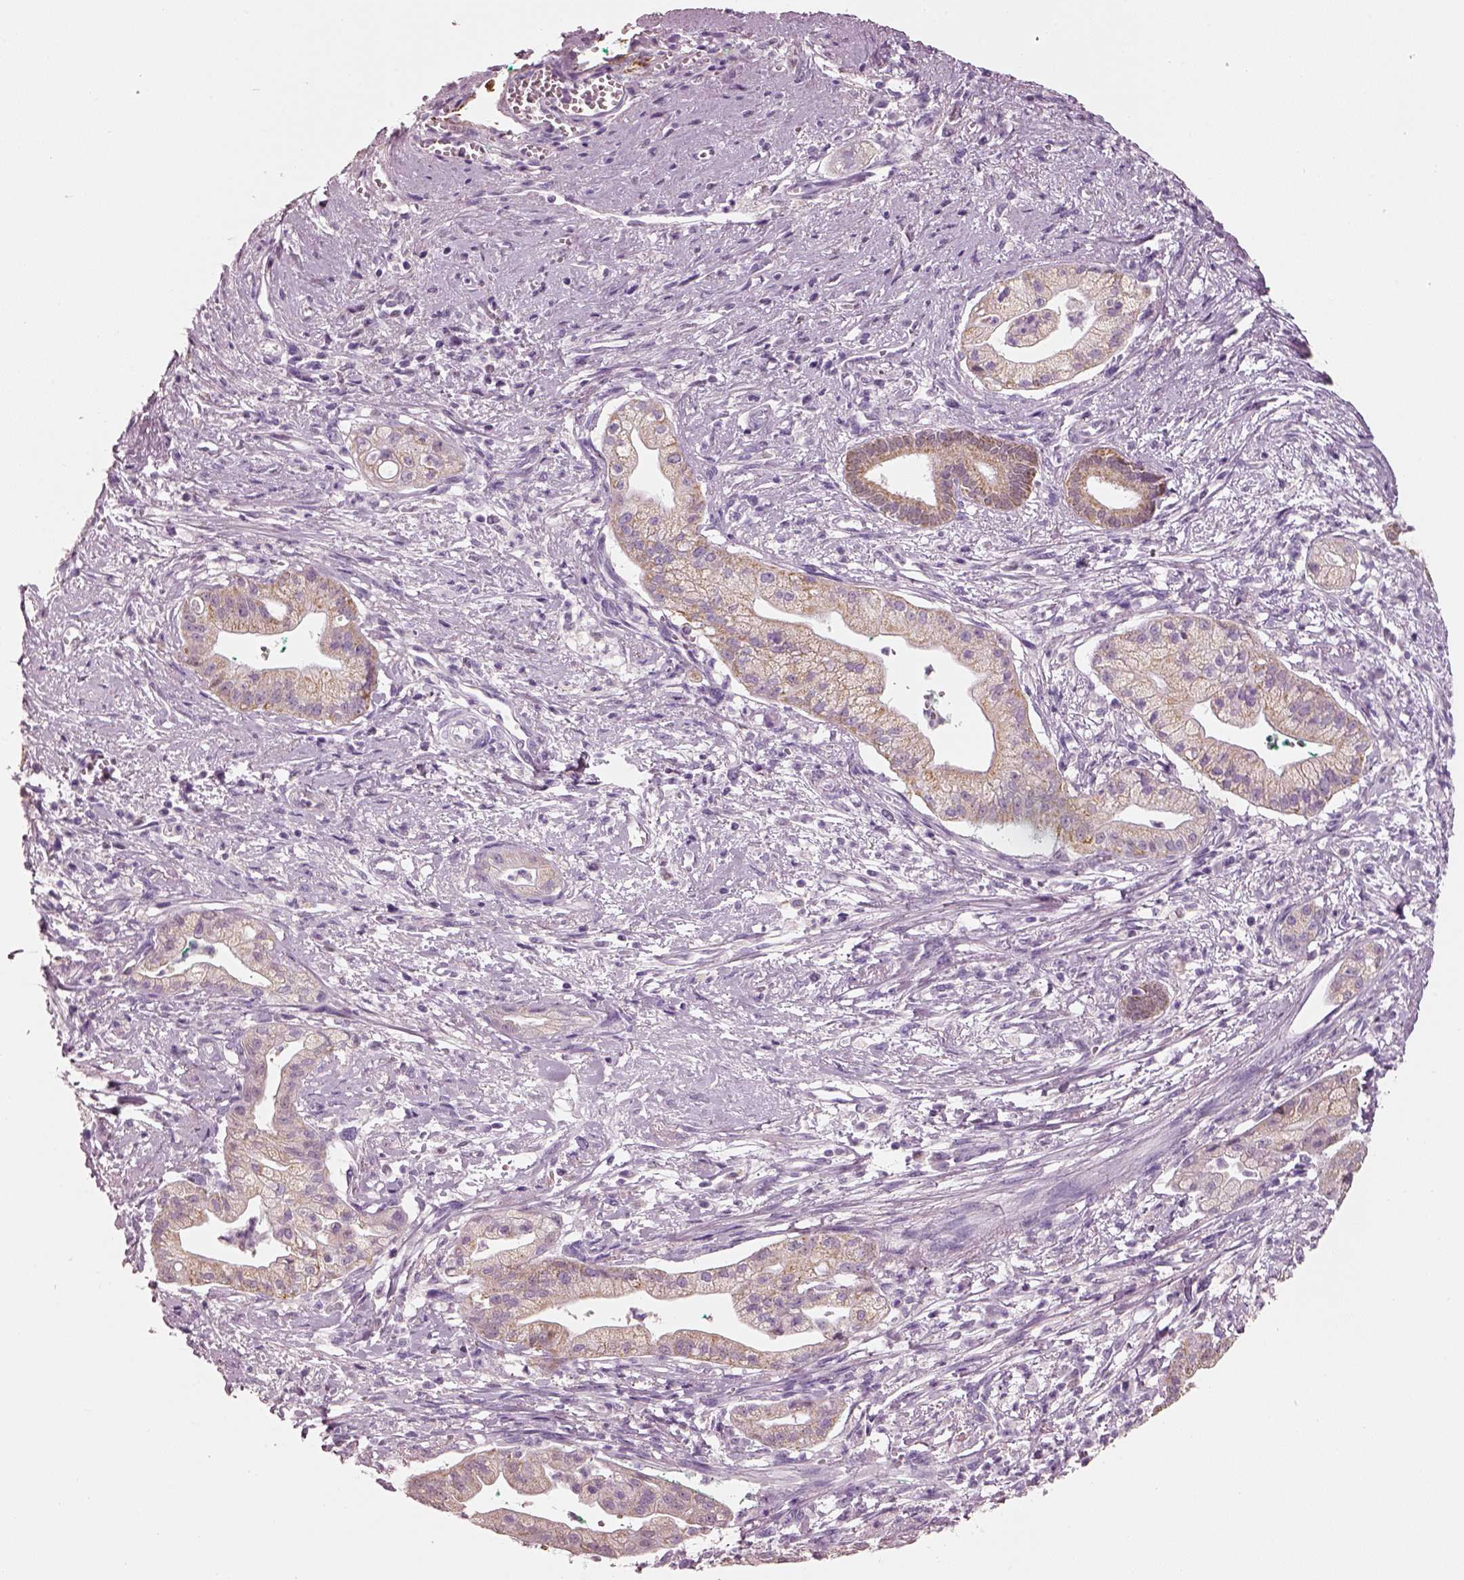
{"staining": {"intensity": "moderate", "quantity": ">75%", "location": "cytoplasmic/membranous"}, "tissue": "pancreatic cancer", "cell_type": "Tumor cells", "image_type": "cancer", "snomed": [{"axis": "morphology", "description": "Normal tissue, NOS"}, {"axis": "morphology", "description": "Adenocarcinoma, NOS"}, {"axis": "topography", "description": "Lymph node"}, {"axis": "topography", "description": "Pancreas"}], "caption": "This is an image of IHC staining of pancreatic cancer, which shows moderate staining in the cytoplasmic/membranous of tumor cells.", "gene": "ELSPBP1", "patient": {"sex": "female", "age": 58}}